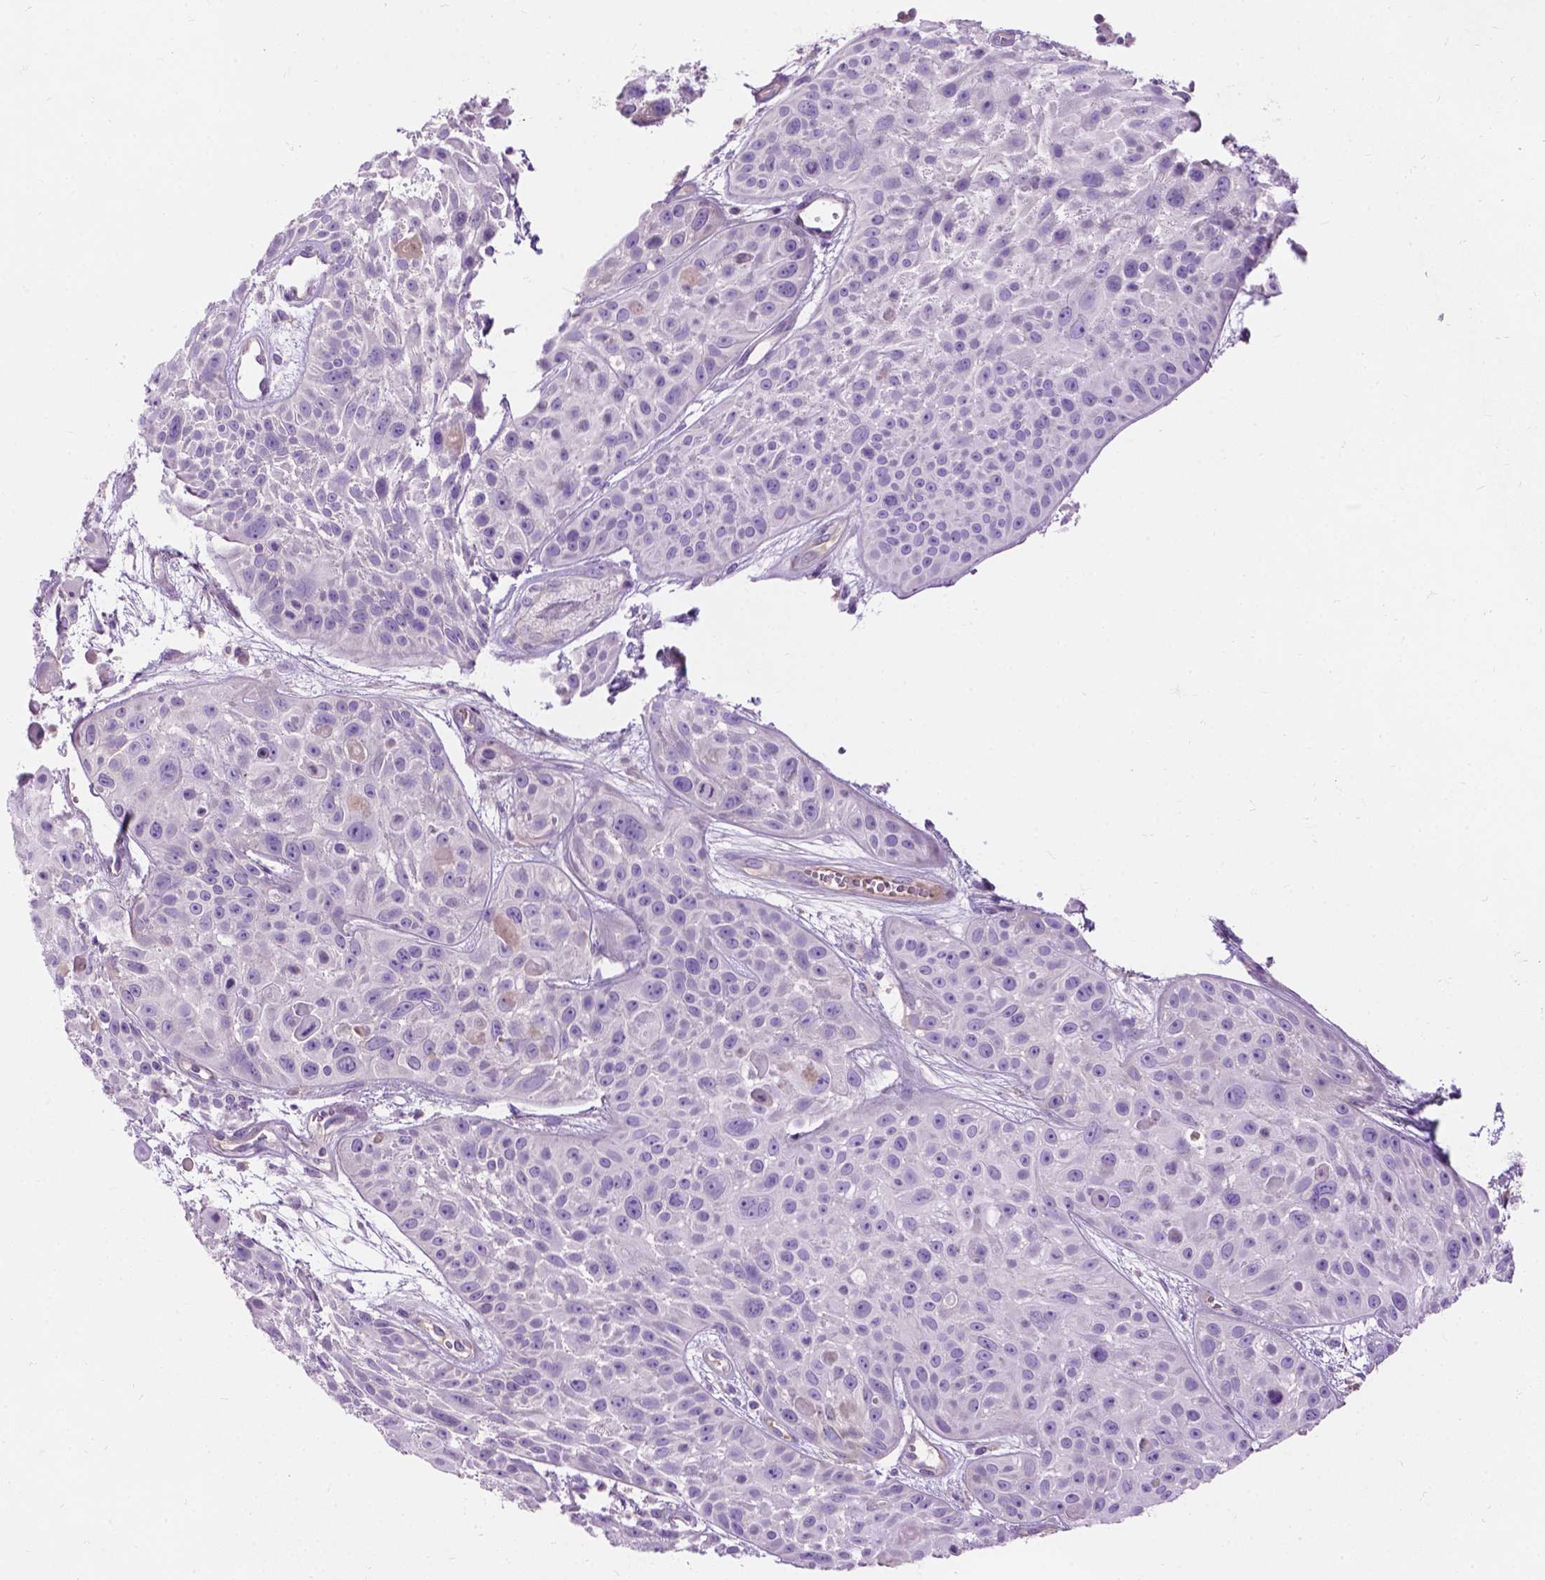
{"staining": {"intensity": "negative", "quantity": "none", "location": "none"}, "tissue": "skin cancer", "cell_type": "Tumor cells", "image_type": "cancer", "snomed": [{"axis": "morphology", "description": "Squamous cell carcinoma, NOS"}, {"axis": "topography", "description": "Skin"}, {"axis": "topography", "description": "Anal"}], "caption": "IHC photomicrograph of neoplastic tissue: human skin cancer (squamous cell carcinoma) stained with DAB exhibits no significant protein staining in tumor cells.", "gene": "NOXO1", "patient": {"sex": "female", "age": 75}}